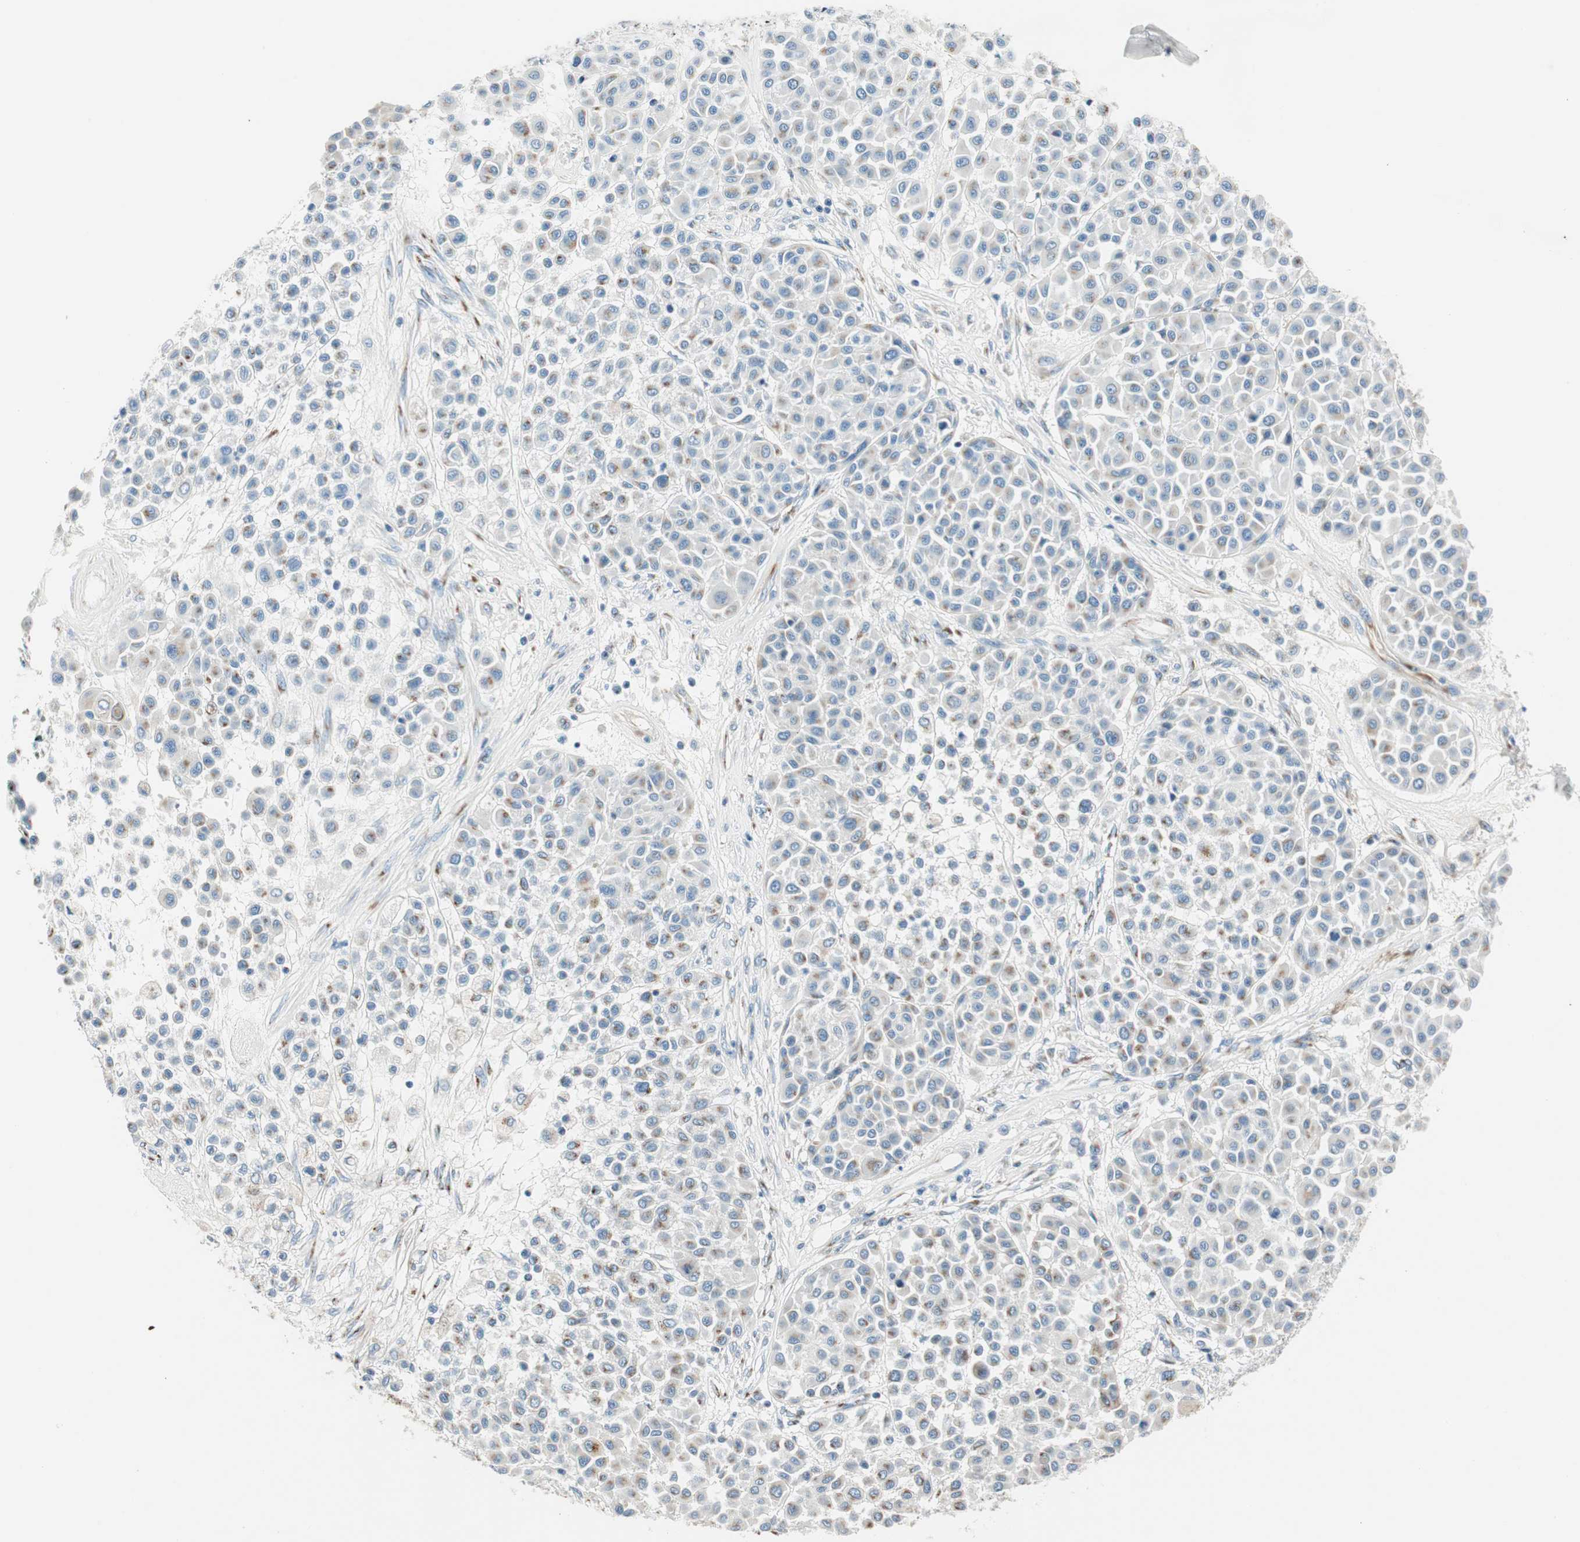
{"staining": {"intensity": "moderate", "quantity": "<25%", "location": "cytoplasmic/membranous"}, "tissue": "melanoma", "cell_type": "Tumor cells", "image_type": "cancer", "snomed": [{"axis": "morphology", "description": "Malignant melanoma, Metastatic site"}, {"axis": "topography", "description": "Soft tissue"}], "caption": "IHC (DAB) staining of melanoma exhibits moderate cytoplasmic/membranous protein staining in about <25% of tumor cells.", "gene": "TMF1", "patient": {"sex": "male", "age": 41}}